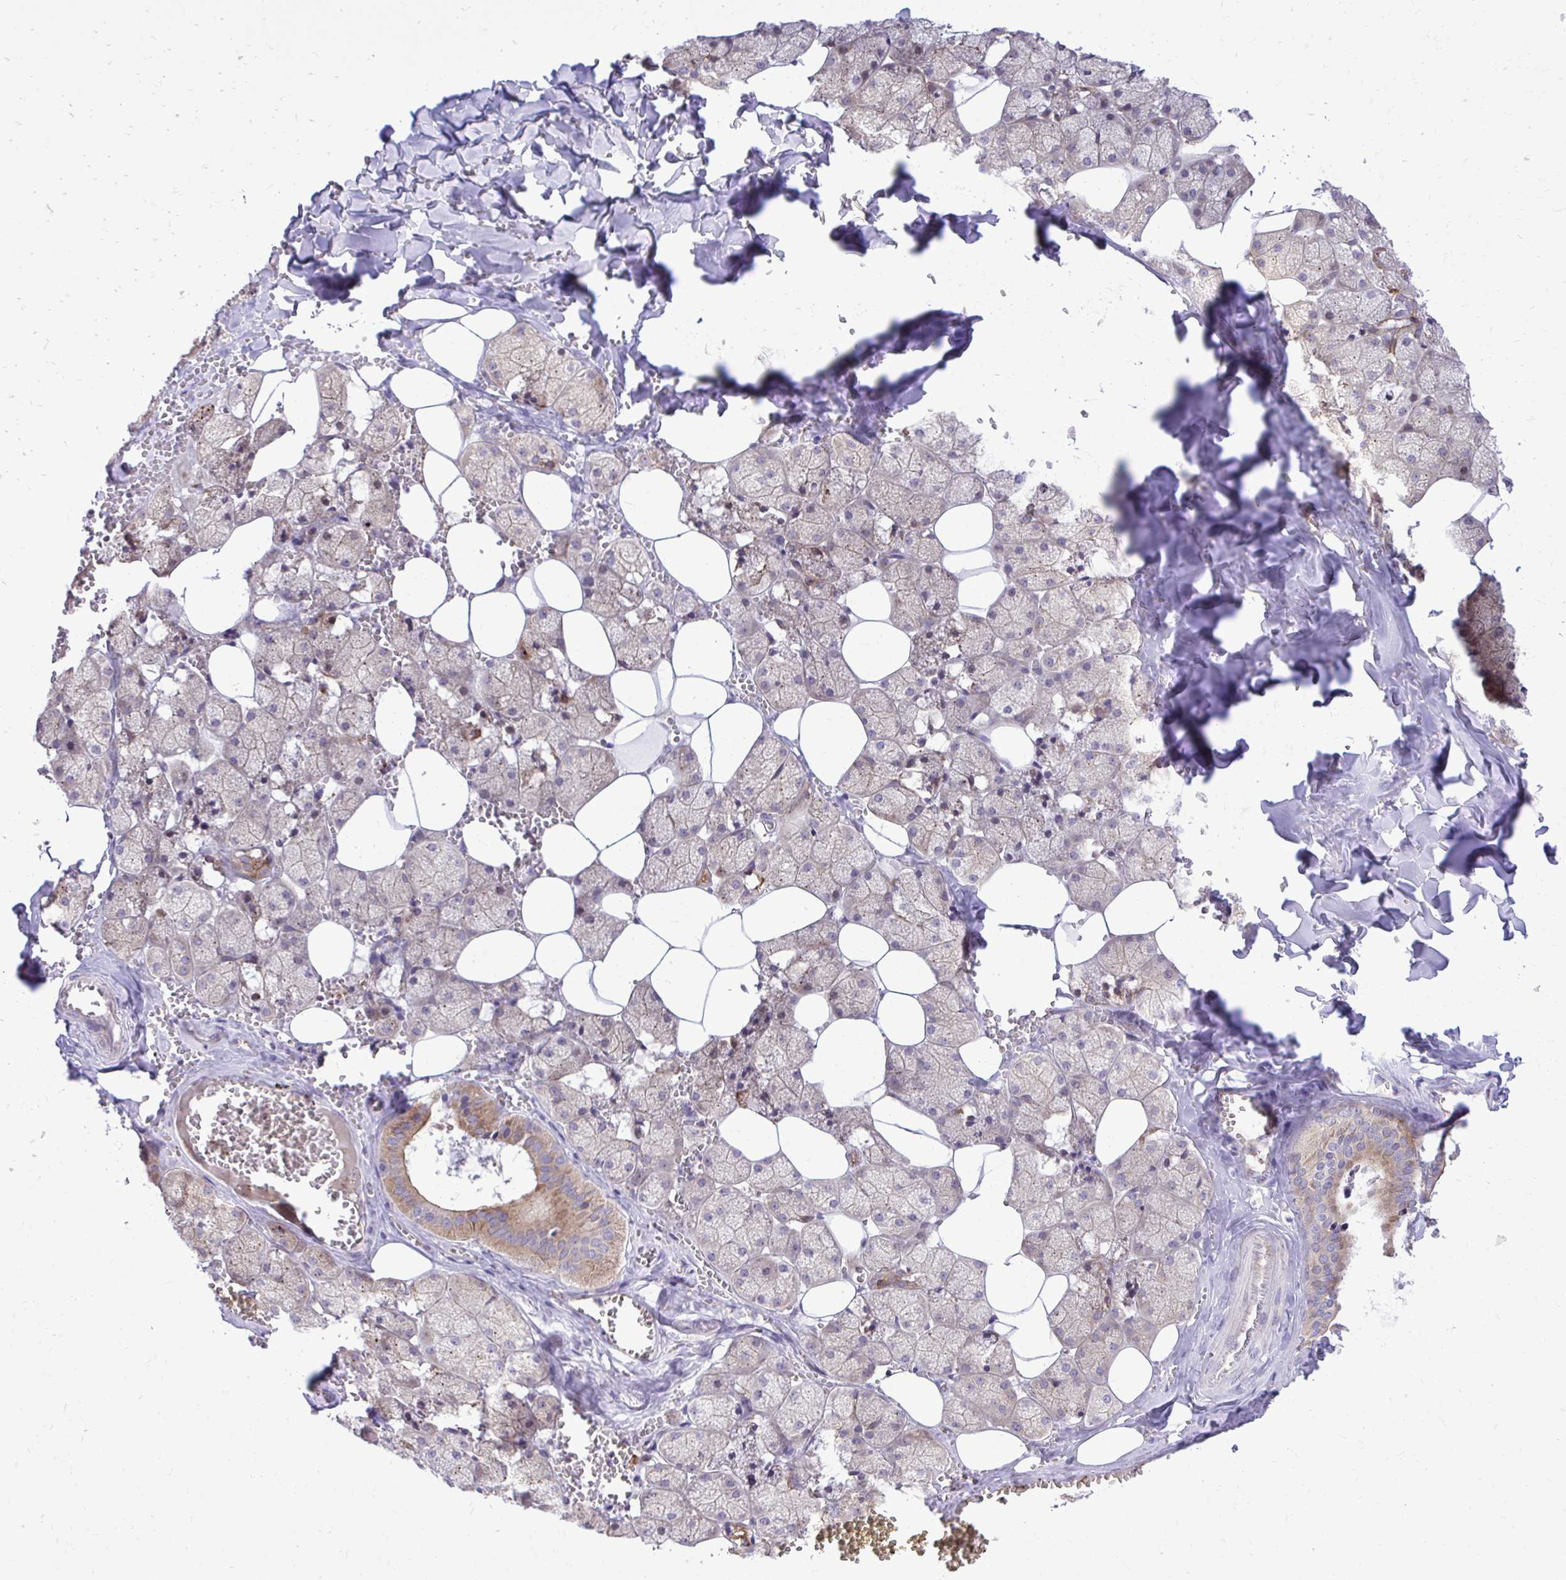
{"staining": {"intensity": "moderate", "quantity": "25%-75%", "location": "cytoplasmic/membranous"}, "tissue": "salivary gland", "cell_type": "Glandular cells", "image_type": "normal", "snomed": [{"axis": "morphology", "description": "Normal tissue, NOS"}, {"axis": "topography", "description": "Salivary gland"}, {"axis": "topography", "description": "Peripheral nerve tissue"}], "caption": "The photomicrograph exhibits staining of normal salivary gland, revealing moderate cytoplasmic/membranous protein expression (brown color) within glandular cells.", "gene": "METTL9", "patient": {"sex": "male", "age": 38}}